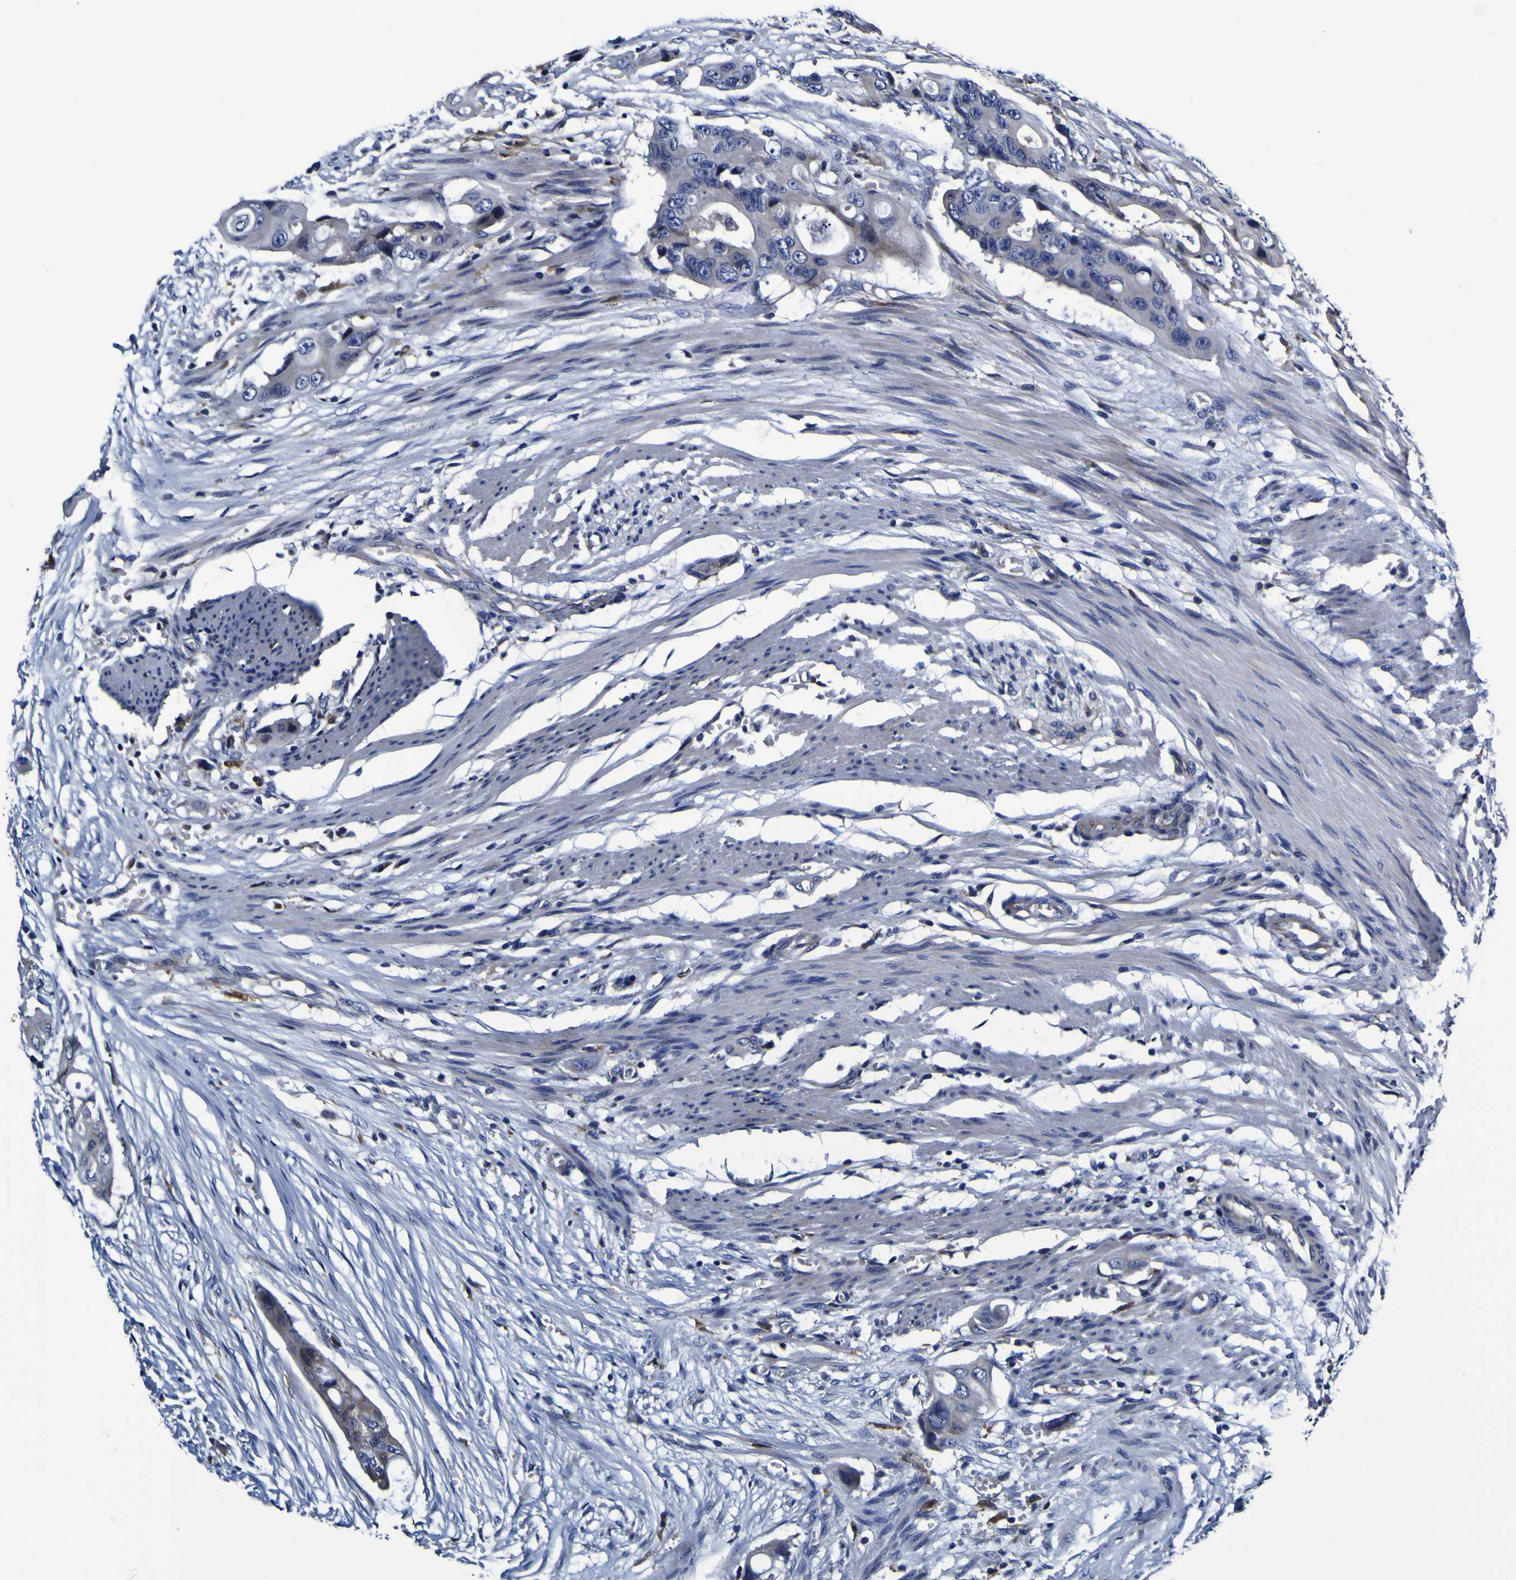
{"staining": {"intensity": "weak", "quantity": "25%-75%", "location": "cytoplasmic/membranous"}, "tissue": "colorectal cancer", "cell_type": "Tumor cells", "image_type": "cancer", "snomed": [{"axis": "morphology", "description": "Adenocarcinoma, NOS"}, {"axis": "topography", "description": "Colon"}], "caption": "Protein positivity by immunohistochemistry reveals weak cytoplasmic/membranous staining in approximately 25%-75% of tumor cells in adenocarcinoma (colorectal).", "gene": "GPX1", "patient": {"sex": "female", "age": 57}}